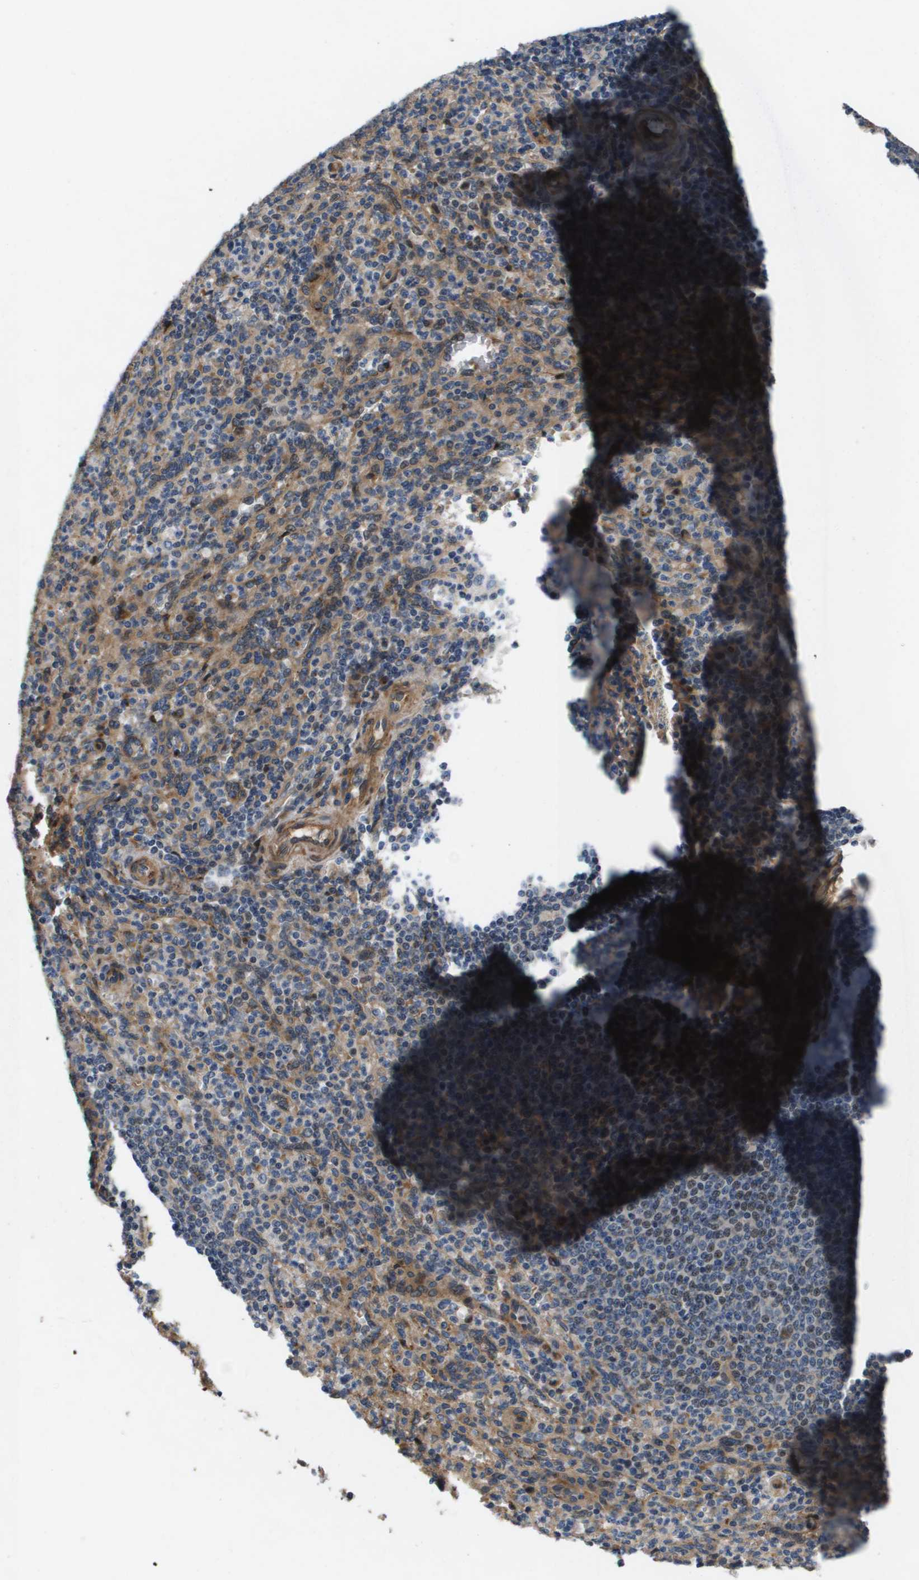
{"staining": {"intensity": "moderate", "quantity": "25%-75%", "location": "cytoplasmic/membranous"}, "tissue": "spleen", "cell_type": "Cells in red pulp", "image_type": "normal", "snomed": [{"axis": "morphology", "description": "Normal tissue, NOS"}, {"axis": "topography", "description": "Spleen"}], "caption": "Human spleen stained for a protein (brown) exhibits moderate cytoplasmic/membranous positive positivity in about 25%-75% of cells in red pulp.", "gene": "ENTPD2", "patient": {"sex": "male", "age": 36}}